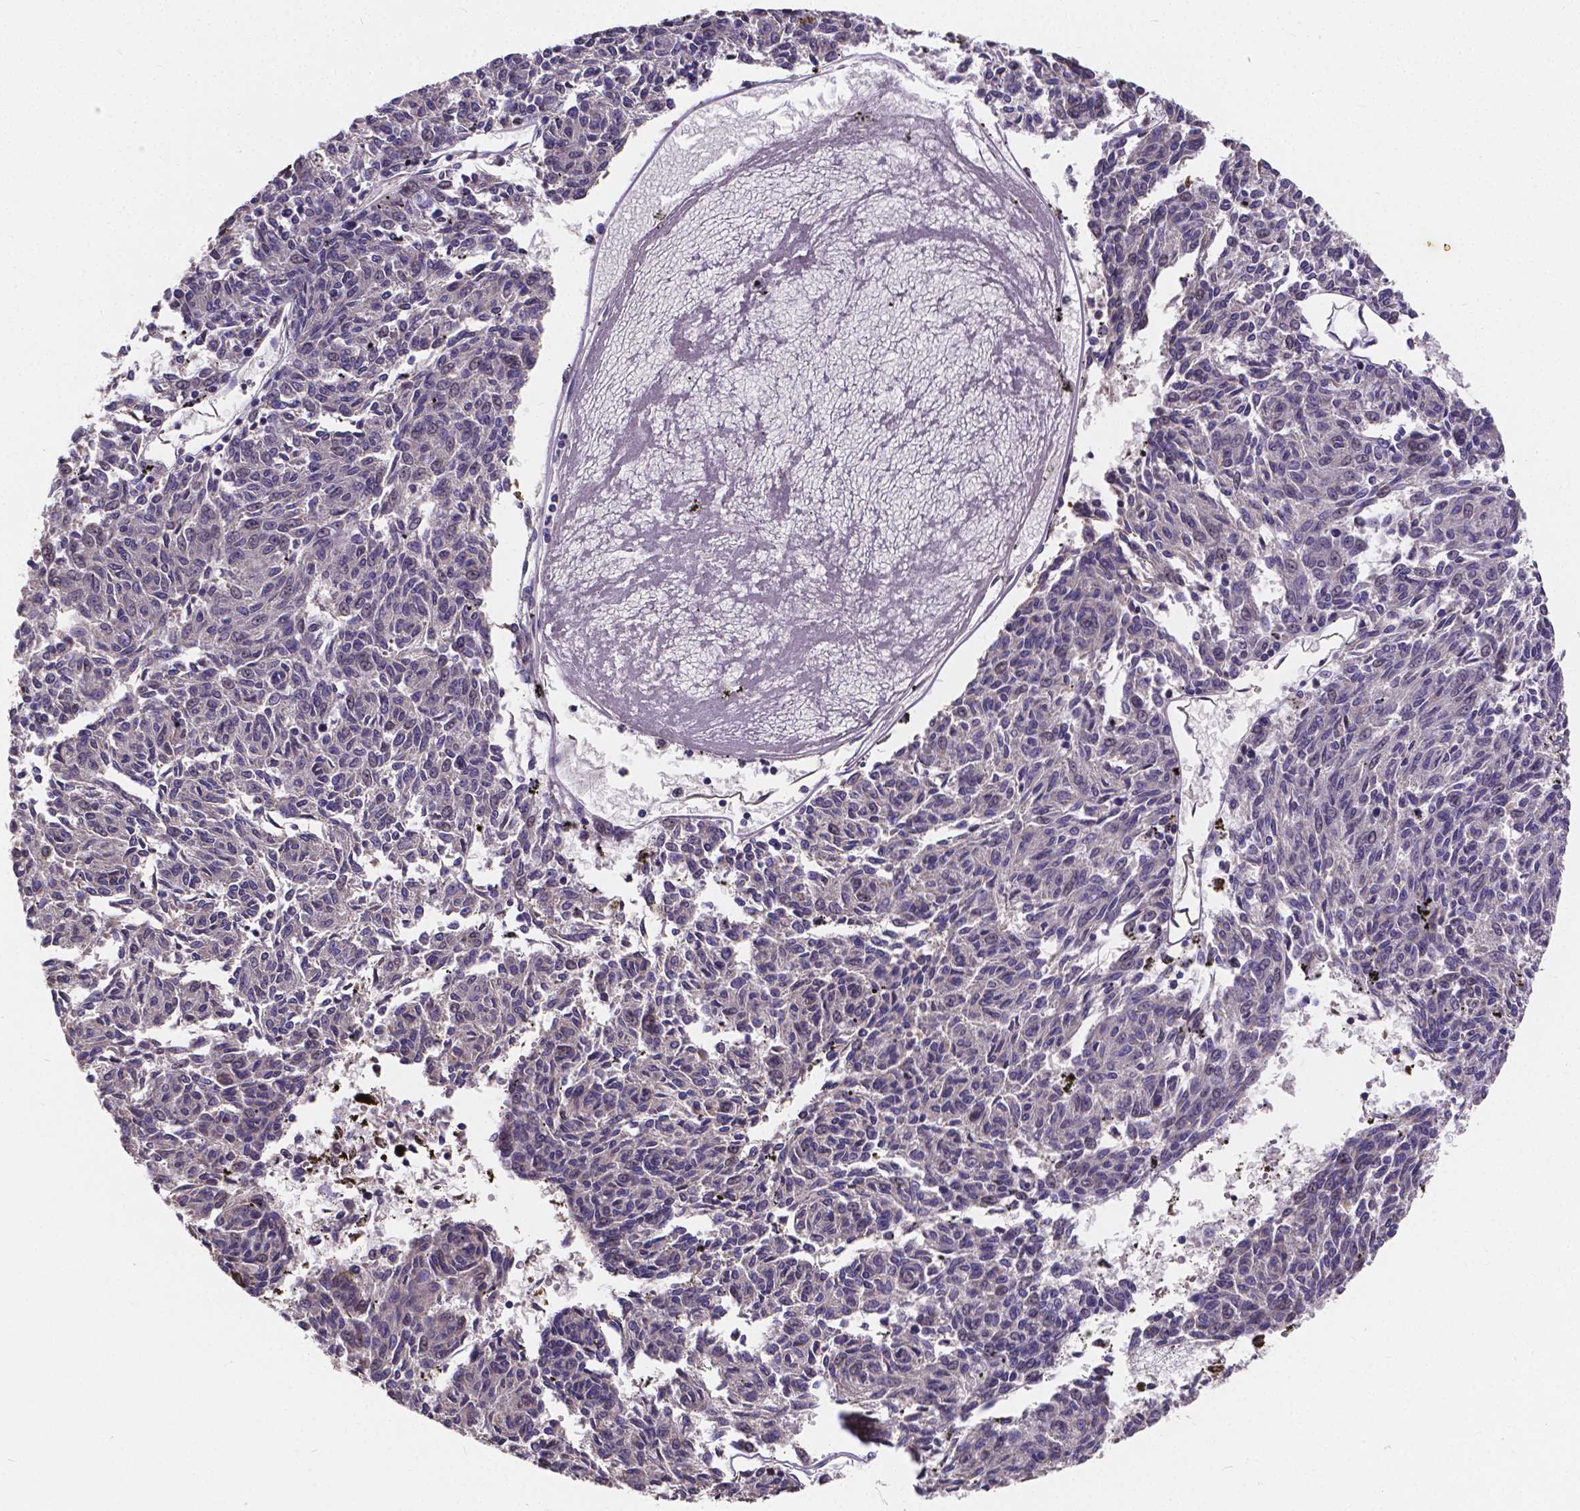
{"staining": {"intensity": "negative", "quantity": "none", "location": "none"}, "tissue": "melanoma", "cell_type": "Tumor cells", "image_type": "cancer", "snomed": [{"axis": "morphology", "description": "Malignant melanoma, NOS"}, {"axis": "topography", "description": "Skin"}], "caption": "Malignant melanoma stained for a protein using IHC displays no positivity tumor cells.", "gene": "CTNNA2", "patient": {"sex": "female", "age": 72}}